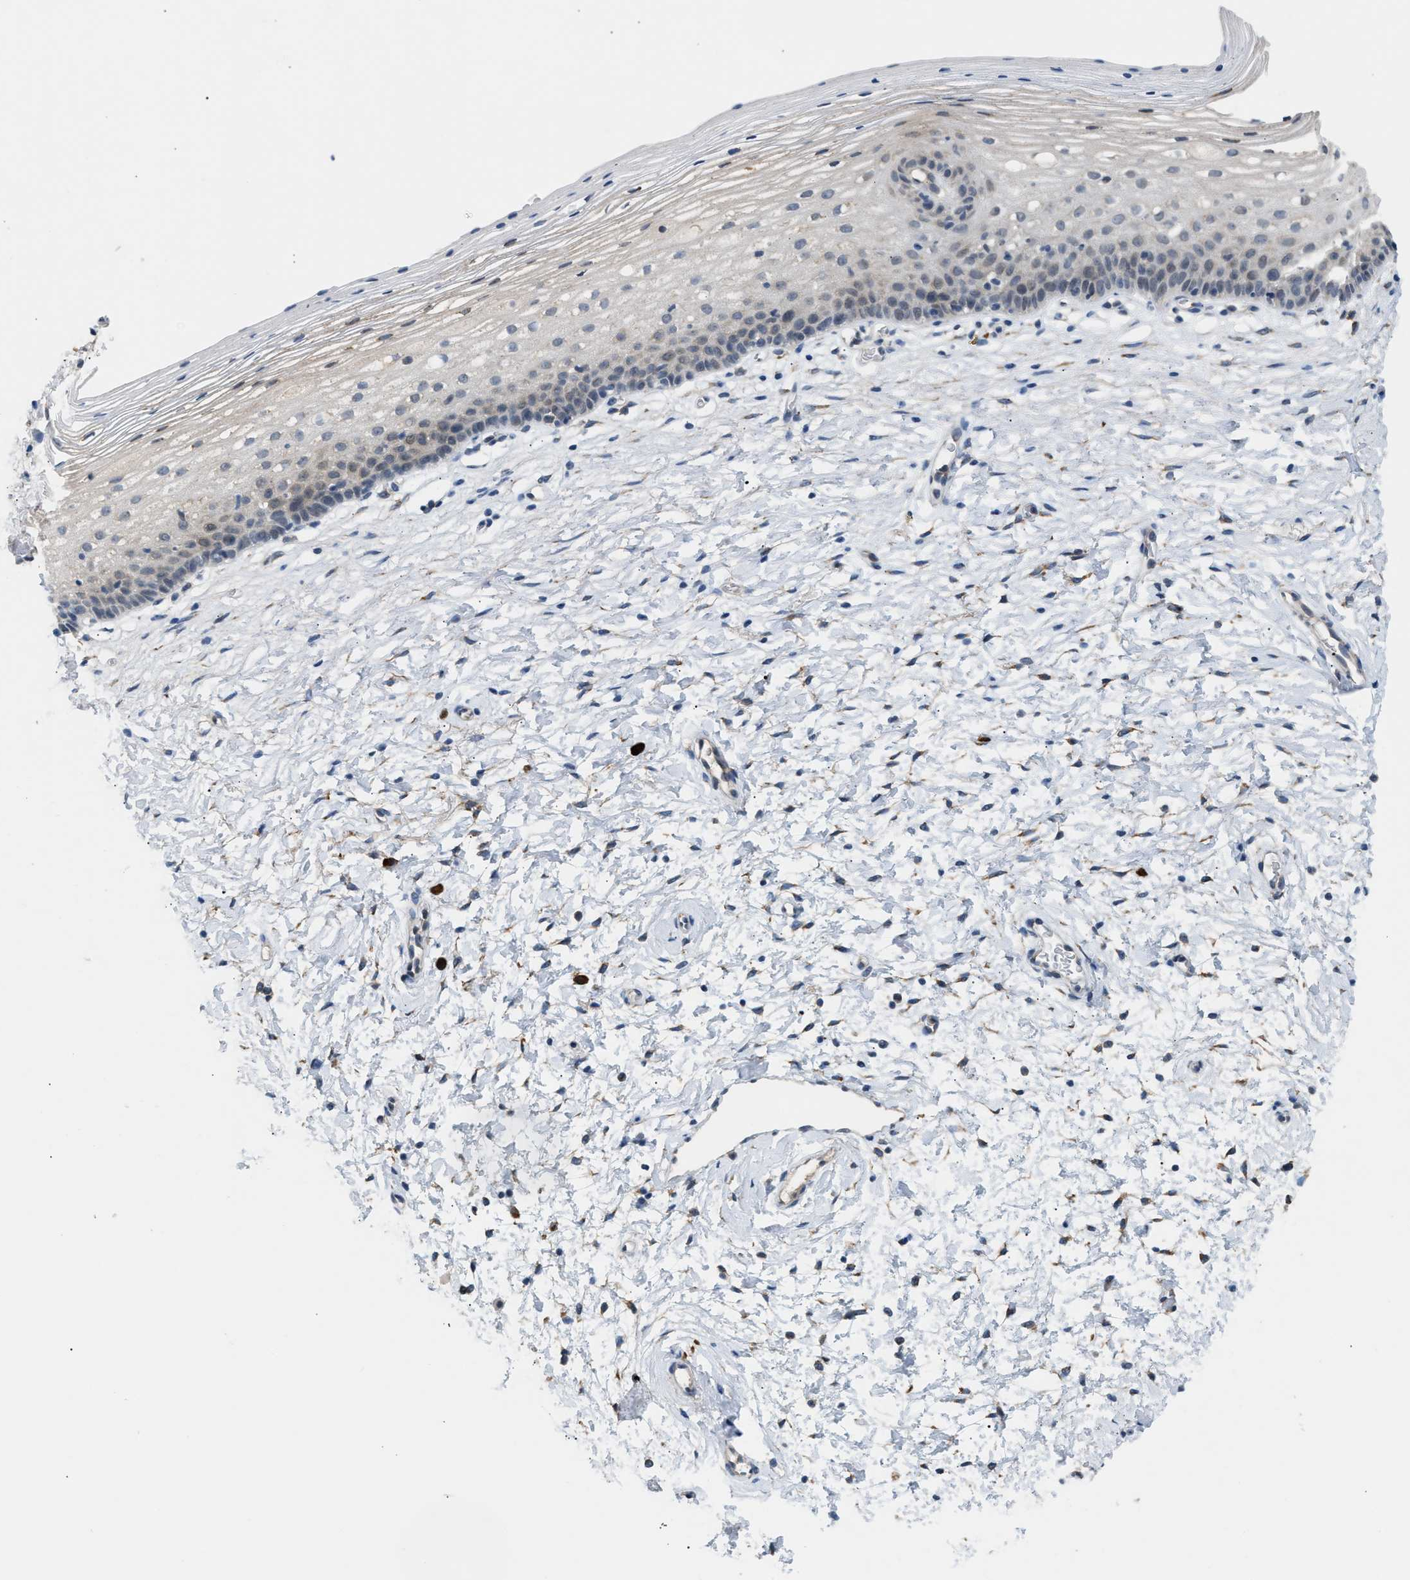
{"staining": {"intensity": "negative", "quantity": "none", "location": "none"}, "tissue": "cervix", "cell_type": "Glandular cells", "image_type": "normal", "snomed": [{"axis": "morphology", "description": "Normal tissue, NOS"}, {"axis": "topography", "description": "Cervix"}], "caption": "DAB (3,3'-diaminobenzidine) immunohistochemical staining of unremarkable human cervix shows no significant staining in glandular cells. The staining is performed using DAB brown chromogen with nuclei counter-stained in using hematoxylin.", "gene": "KCNC2", "patient": {"sex": "female", "age": 72}}